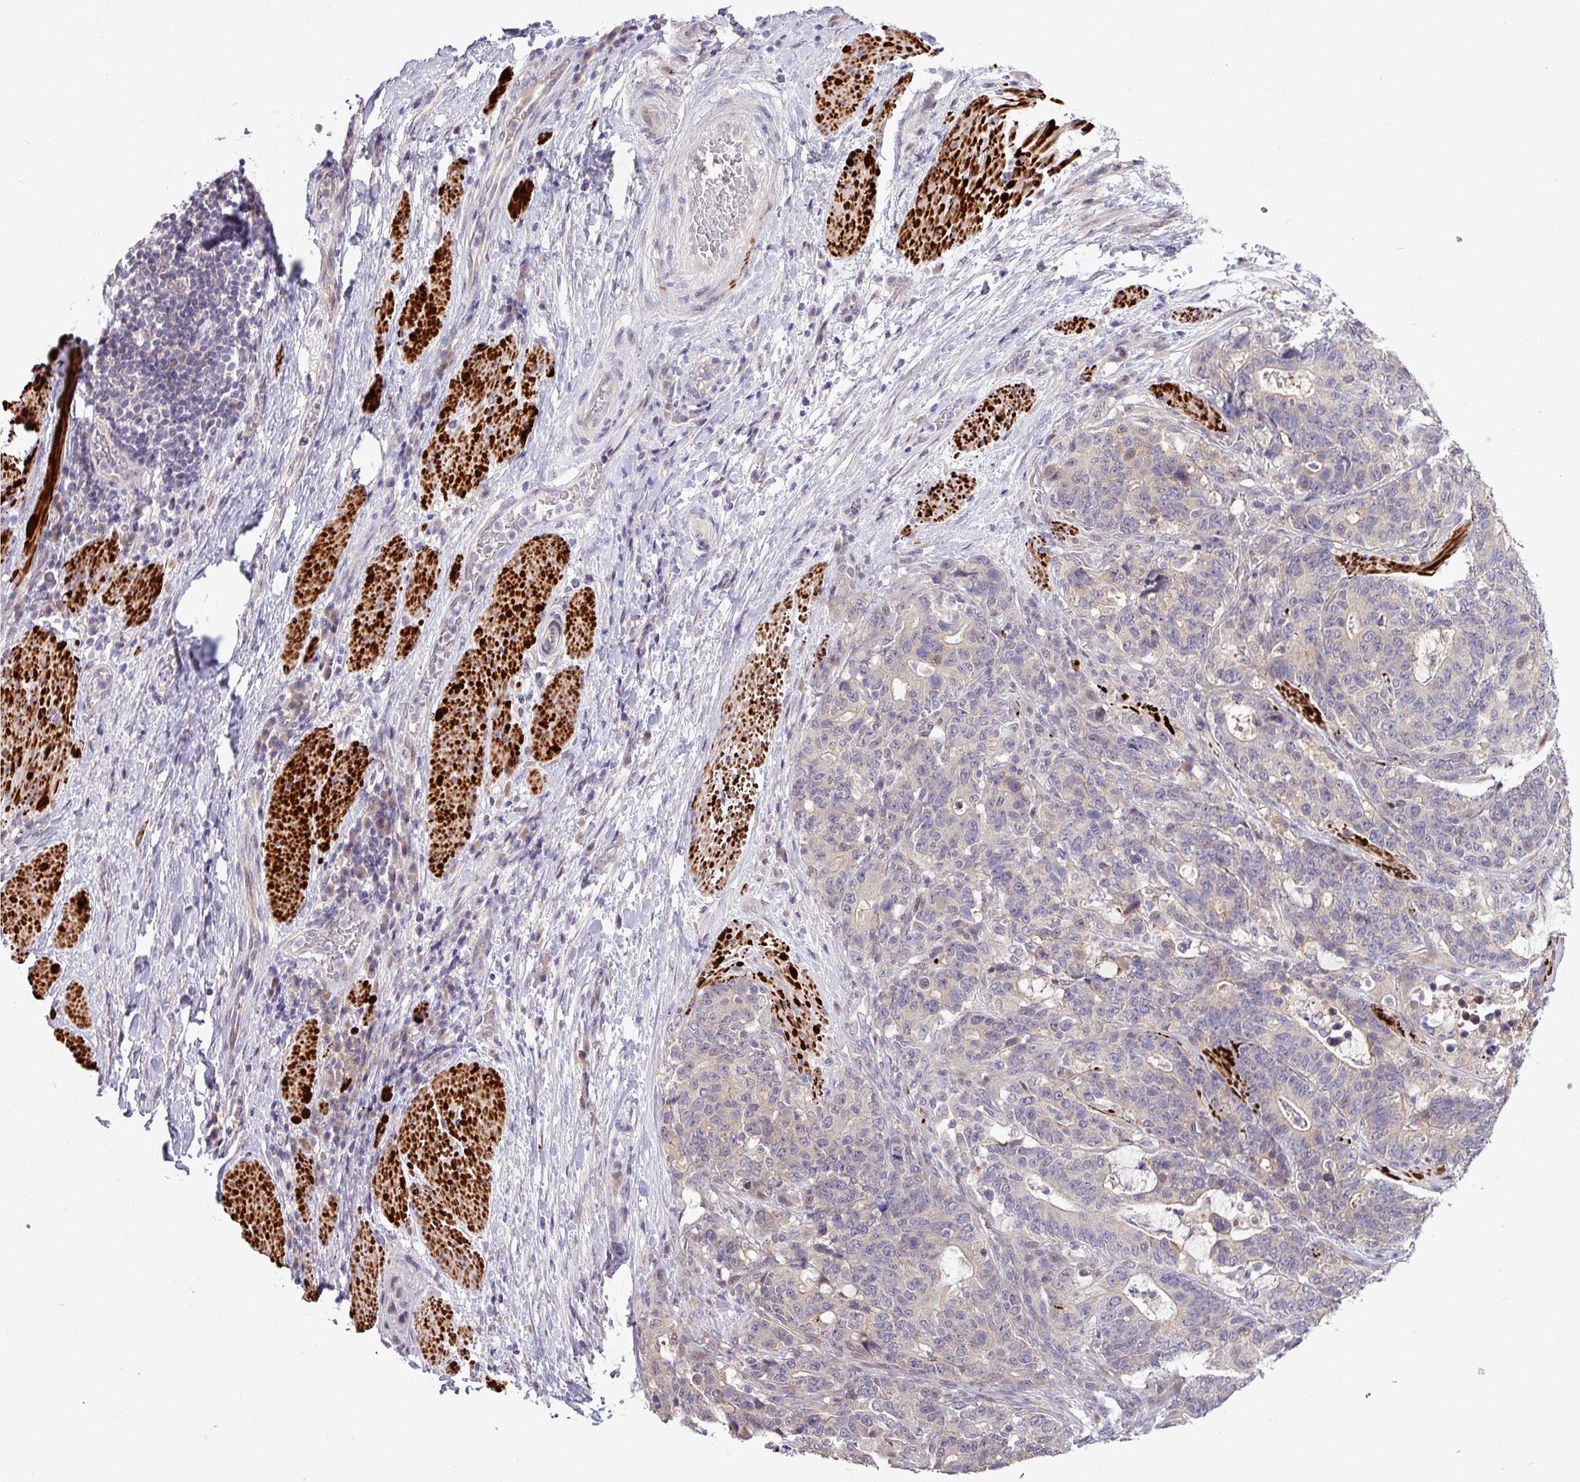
{"staining": {"intensity": "weak", "quantity": "<25%", "location": "cytoplasmic/membranous"}, "tissue": "stomach cancer", "cell_type": "Tumor cells", "image_type": "cancer", "snomed": [{"axis": "morphology", "description": "Normal tissue, NOS"}, {"axis": "morphology", "description": "Adenocarcinoma, NOS"}, {"axis": "topography", "description": "Stomach"}], "caption": "This is an immunohistochemistry image of adenocarcinoma (stomach). There is no staining in tumor cells.", "gene": "RIPPLY1", "patient": {"sex": "female", "age": 64}}